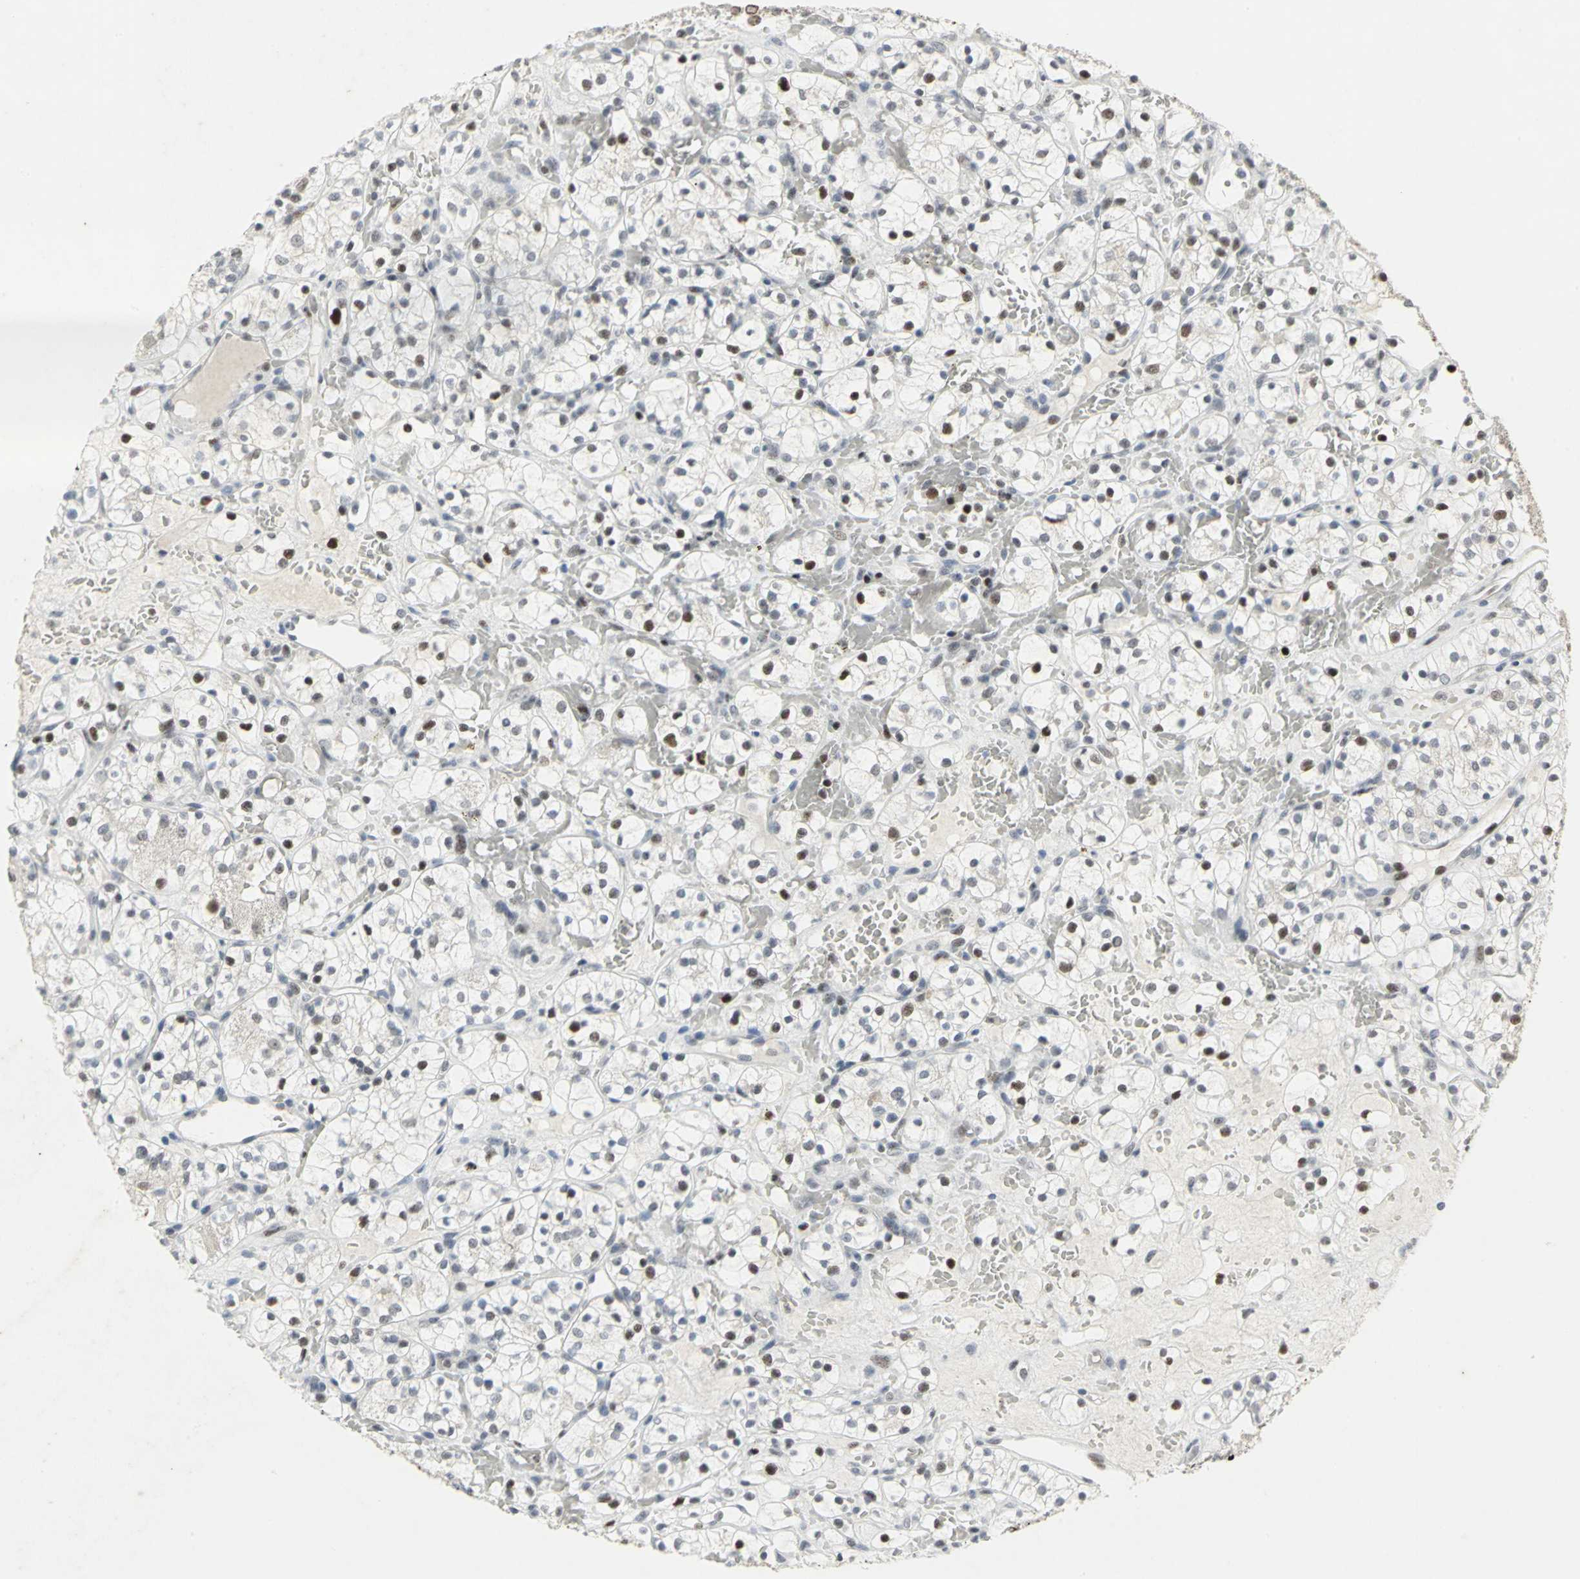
{"staining": {"intensity": "strong", "quantity": "<25%", "location": "nuclear"}, "tissue": "renal cancer", "cell_type": "Tumor cells", "image_type": "cancer", "snomed": [{"axis": "morphology", "description": "Adenocarcinoma, NOS"}, {"axis": "topography", "description": "Kidney"}], "caption": "Tumor cells exhibit strong nuclear positivity in about <25% of cells in renal adenocarcinoma. (DAB (3,3'-diaminobenzidine) = brown stain, brightfield microscopy at high magnification).", "gene": "RPA1", "patient": {"sex": "female", "age": 60}}